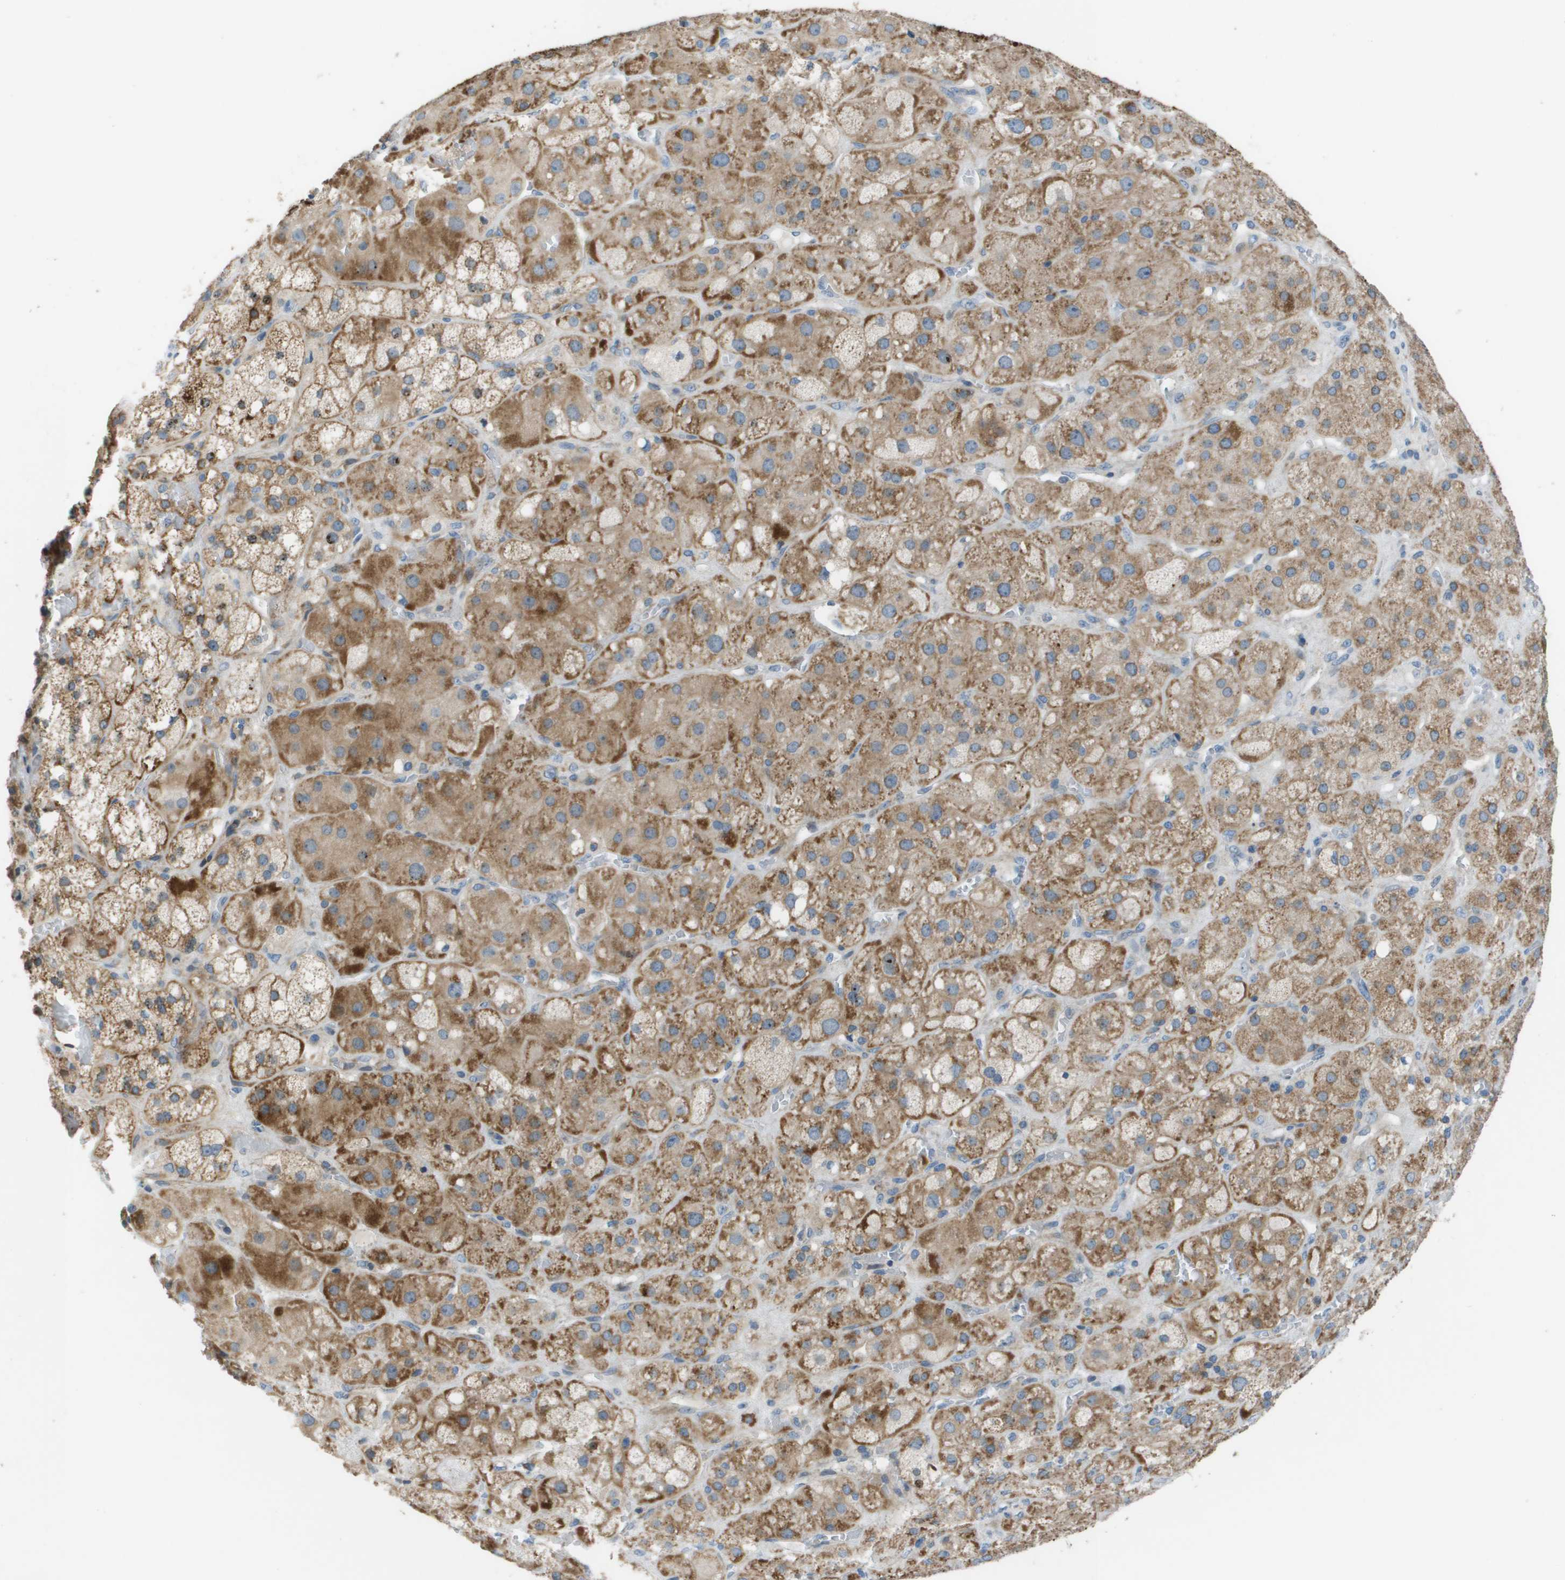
{"staining": {"intensity": "moderate", "quantity": ">75%", "location": "cytoplasmic/membranous"}, "tissue": "adrenal gland", "cell_type": "Glandular cells", "image_type": "normal", "snomed": [{"axis": "morphology", "description": "Normal tissue, NOS"}, {"axis": "topography", "description": "Adrenal gland"}], "caption": "Adrenal gland stained with immunohistochemistry (IHC) shows moderate cytoplasmic/membranous positivity in approximately >75% of glandular cells.", "gene": "GALNT6", "patient": {"sex": "female", "age": 47}}